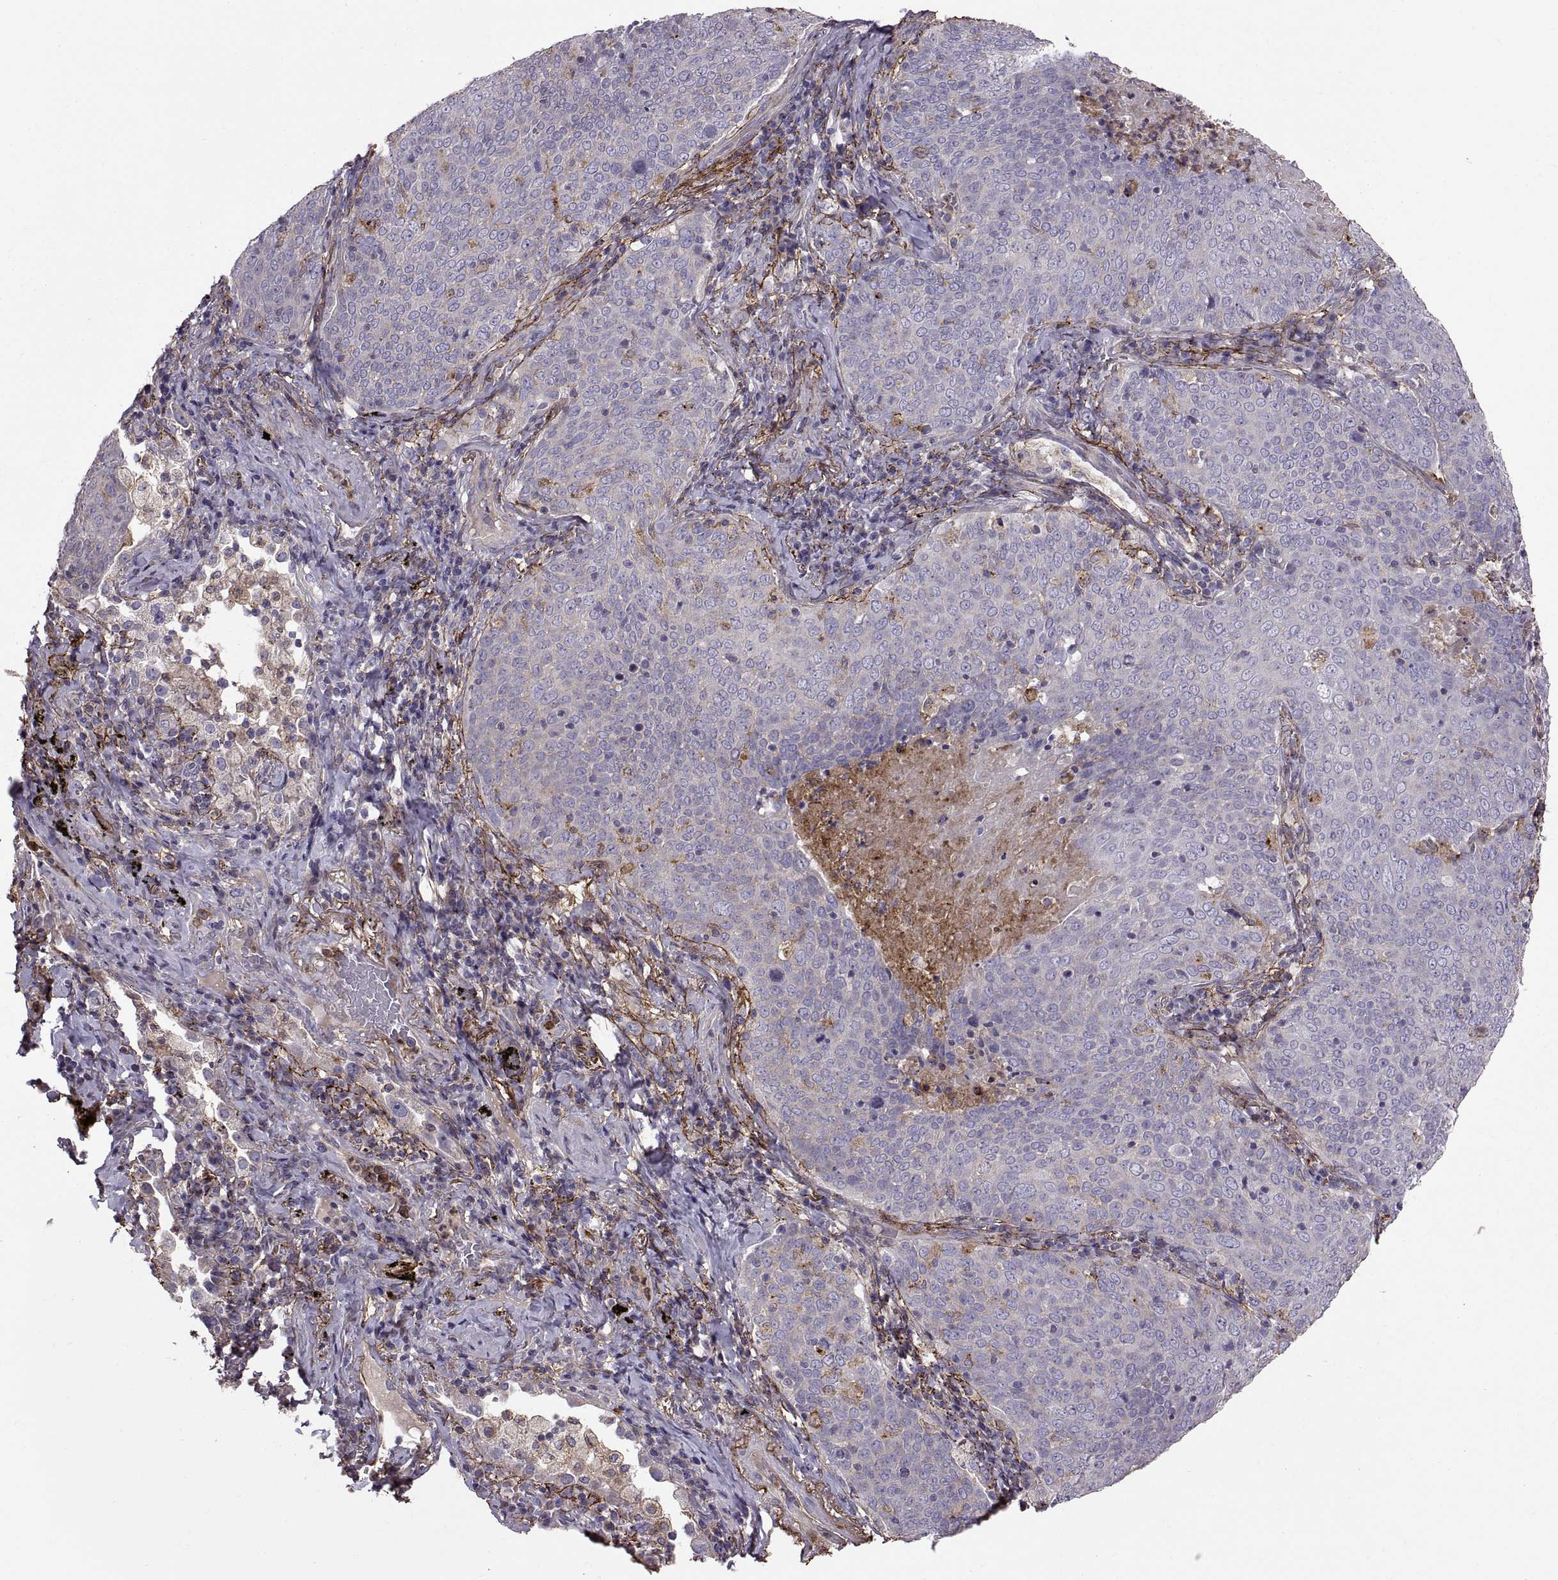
{"staining": {"intensity": "negative", "quantity": "none", "location": "none"}, "tissue": "lung cancer", "cell_type": "Tumor cells", "image_type": "cancer", "snomed": [{"axis": "morphology", "description": "Squamous cell carcinoma, NOS"}, {"axis": "topography", "description": "Lung"}], "caption": "DAB immunohistochemical staining of lung cancer (squamous cell carcinoma) displays no significant expression in tumor cells.", "gene": "EMILIN2", "patient": {"sex": "male", "age": 82}}